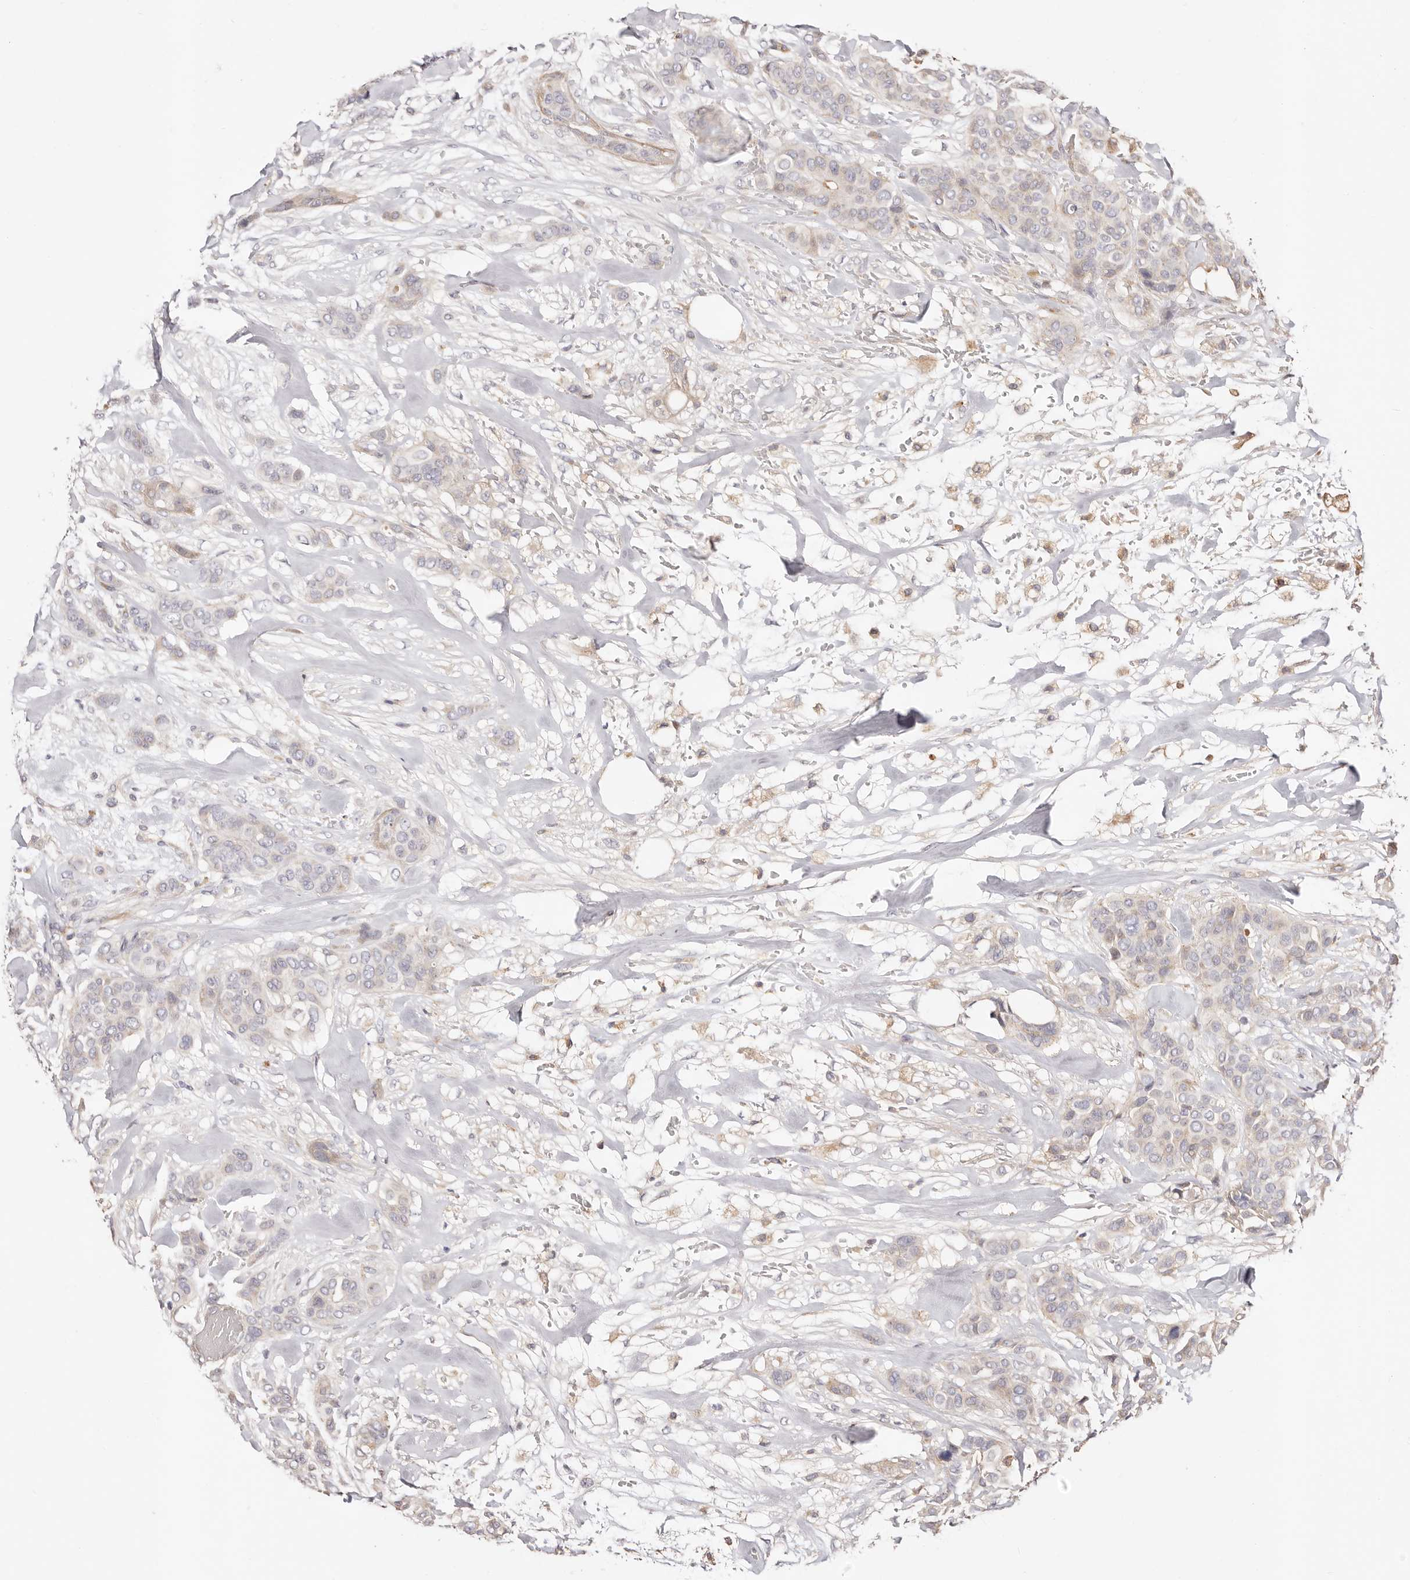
{"staining": {"intensity": "negative", "quantity": "none", "location": "none"}, "tissue": "breast cancer", "cell_type": "Tumor cells", "image_type": "cancer", "snomed": [{"axis": "morphology", "description": "Lobular carcinoma"}, {"axis": "topography", "description": "Breast"}], "caption": "Protein analysis of lobular carcinoma (breast) exhibits no significant positivity in tumor cells.", "gene": "MAPK1", "patient": {"sex": "female", "age": 51}}